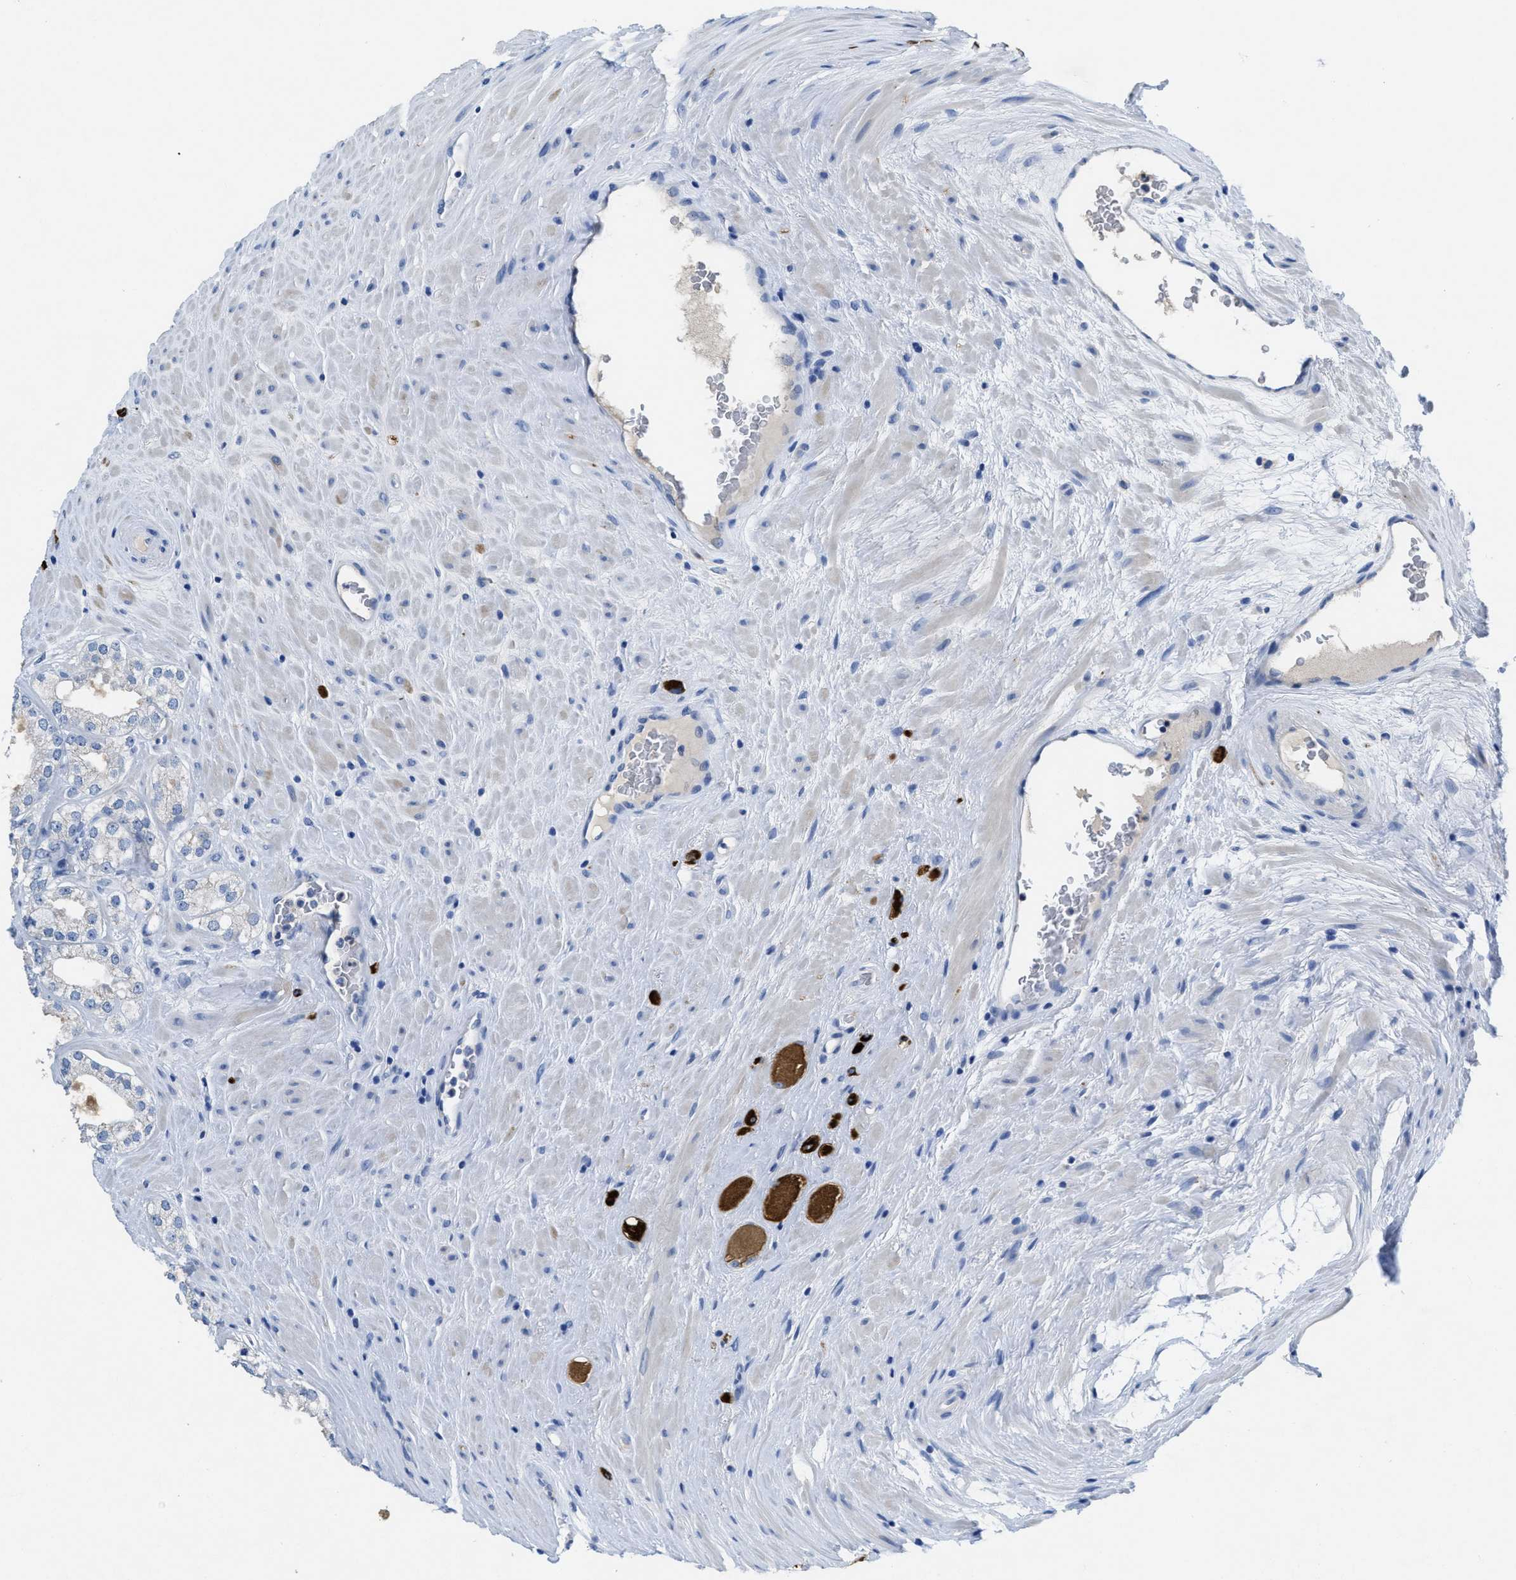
{"staining": {"intensity": "negative", "quantity": "none", "location": "none"}, "tissue": "prostate cancer", "cell_type": "Tumor cells", "image_type": "cancer", "snomed": [{"axis": "morphology", "description": "Adenocarcinoma, High grade"}, {"axis": "topography", "description": "Prostate"}], "caption": "Immunohistochemistry (IHC) micrograph of neoplastic tissue: human prostate cancer stained with DAB (3,3'-diaminobenzidine) exhibits no significant protein positivity in tumor cells.", "gene": "CNNM4", "patient": {"sex": "male", "age": 71}}